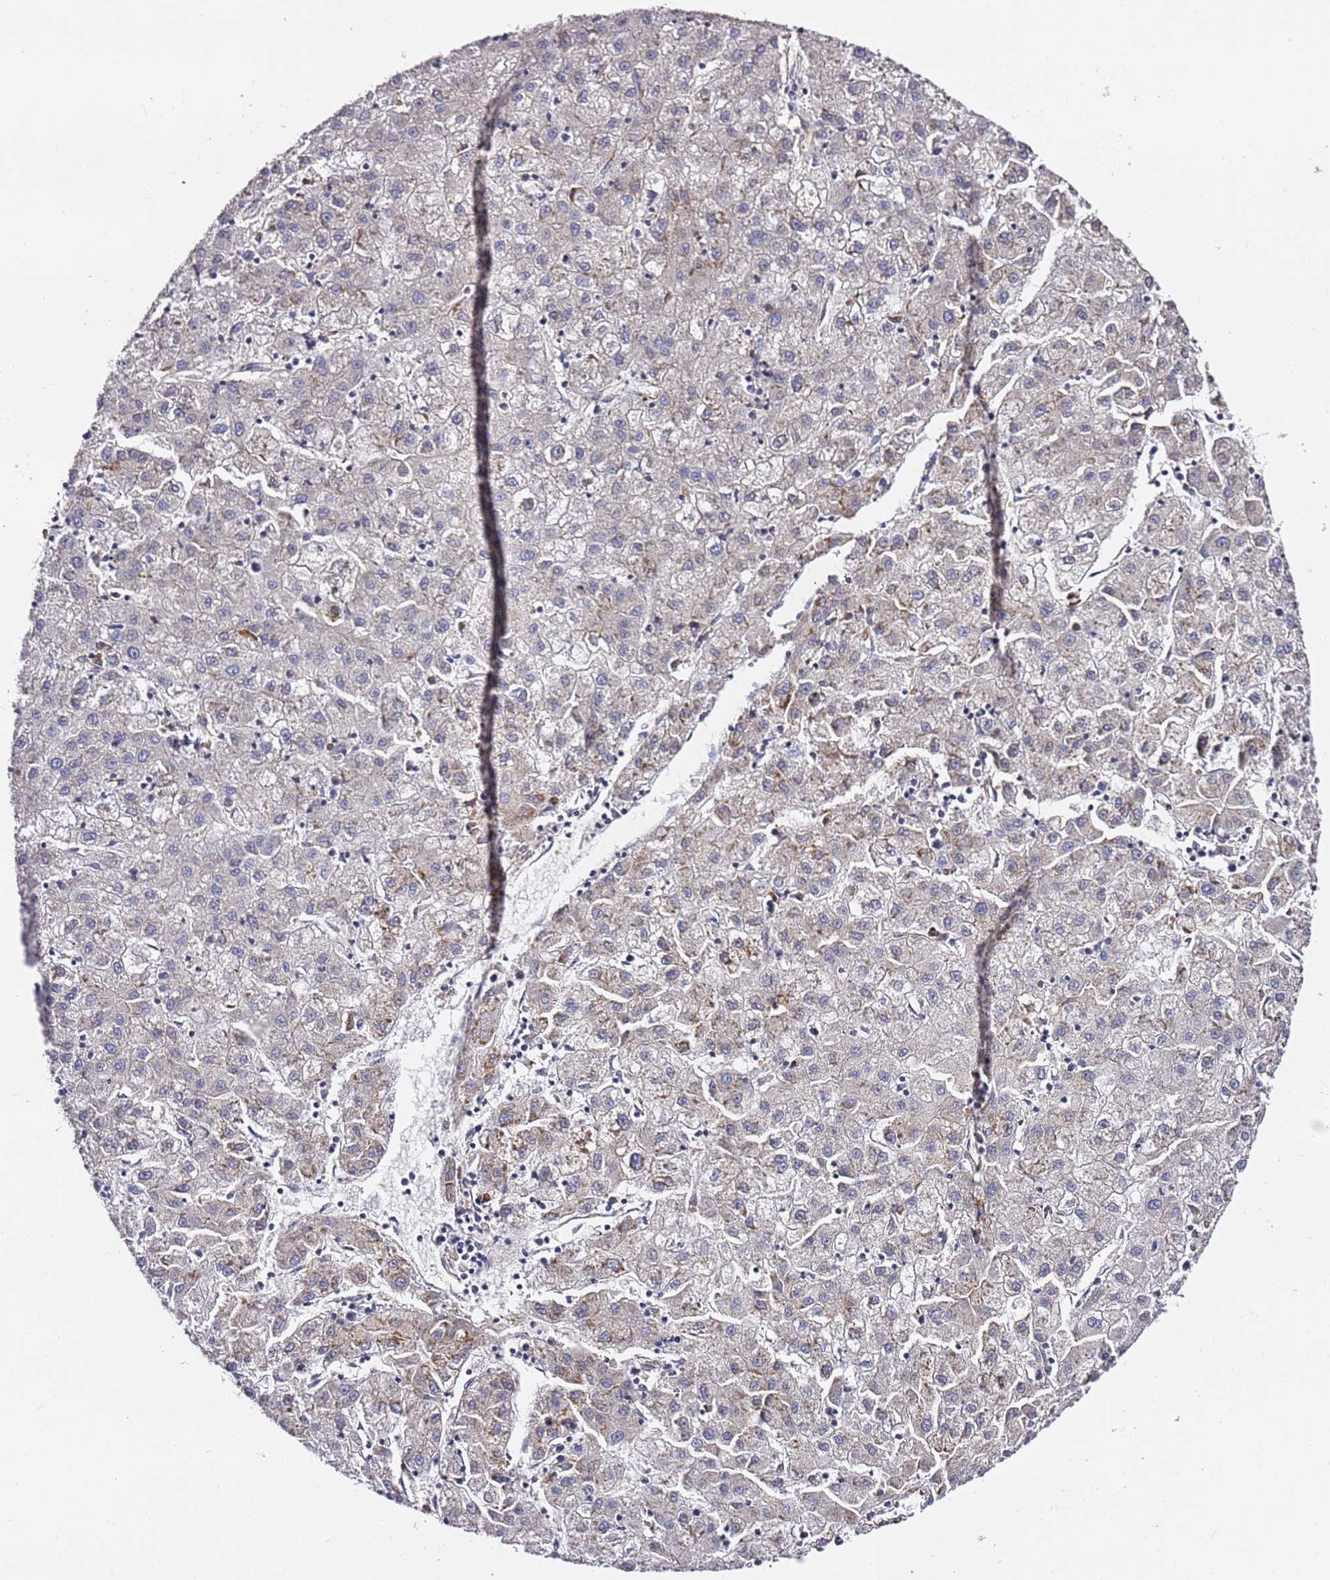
{"staining": {"intensity": "negative", "quantity": "none", "location": "none"}, "tissue": "liver cancer", "cell_type": "Tumor cells", "image_type": "cancer", "snomed": [{"axis": "morphology", "description": "Carcinoma, Hepatocellular, NOS"}, {"axis": "topography", "description": "Liver"}], "caption": "IHC of human liver cancer demonstrates no positivity in tumor cells.", "gene": "KIF7", "patient": {"sex": "male", "age": 72}}